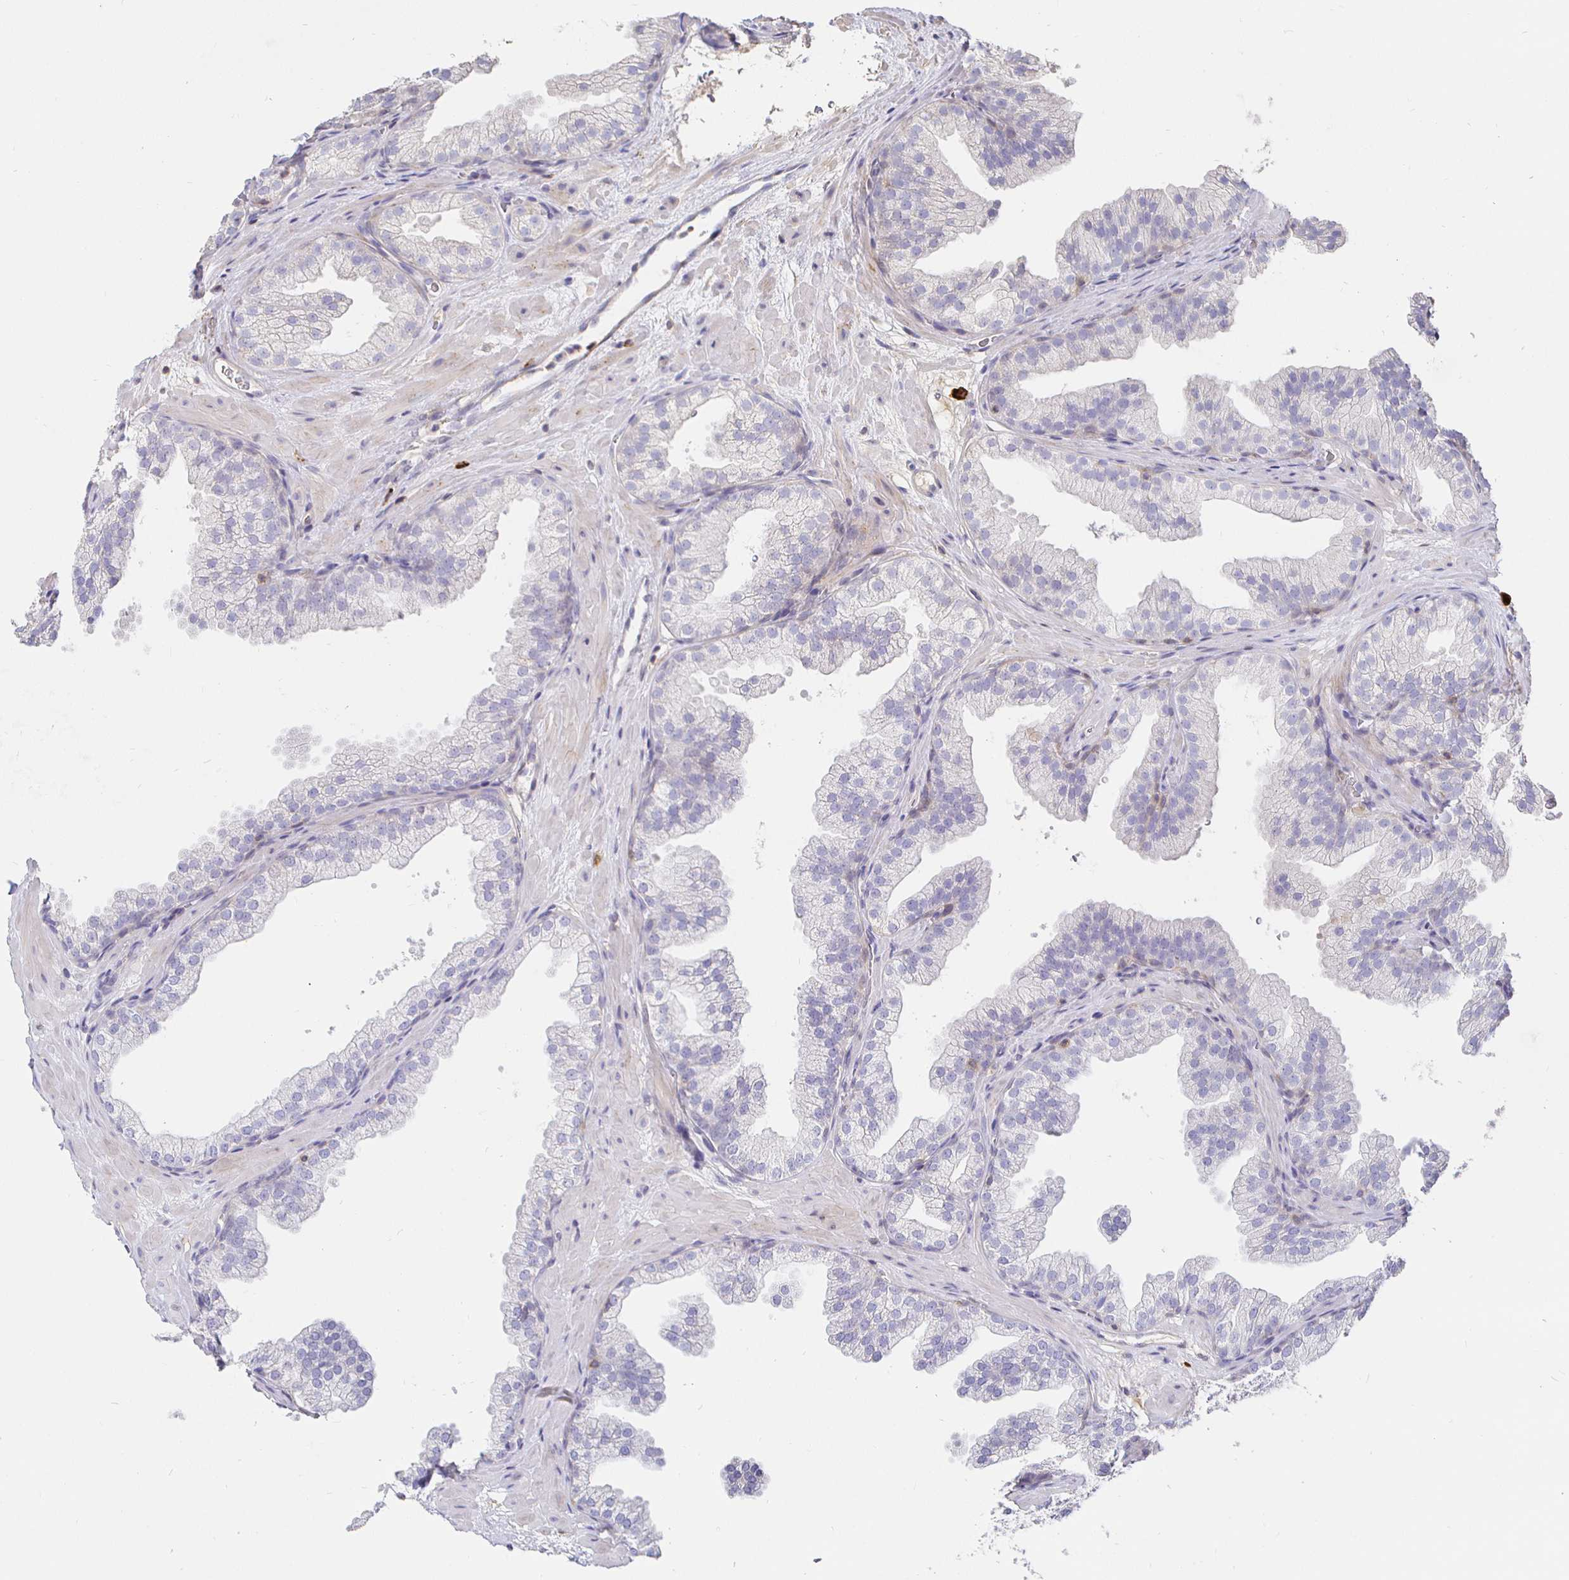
{"staining": {"intensity": "negative", "quantity": "none", "location": "none"}, "tissue": "prostate", "cell_type": "Glandular cells", "image_type": "normal", "snomed": [{"axis": "morphology", "description": "Normal tissue, NOS"}, {"axis": "topography", "description": "Prostate"}], "caption": "Image shows no significant protein staining in glandular cells of normal prostate.", "gene": "CXCR3", "patient": {"sex": "male", "age": 37}}